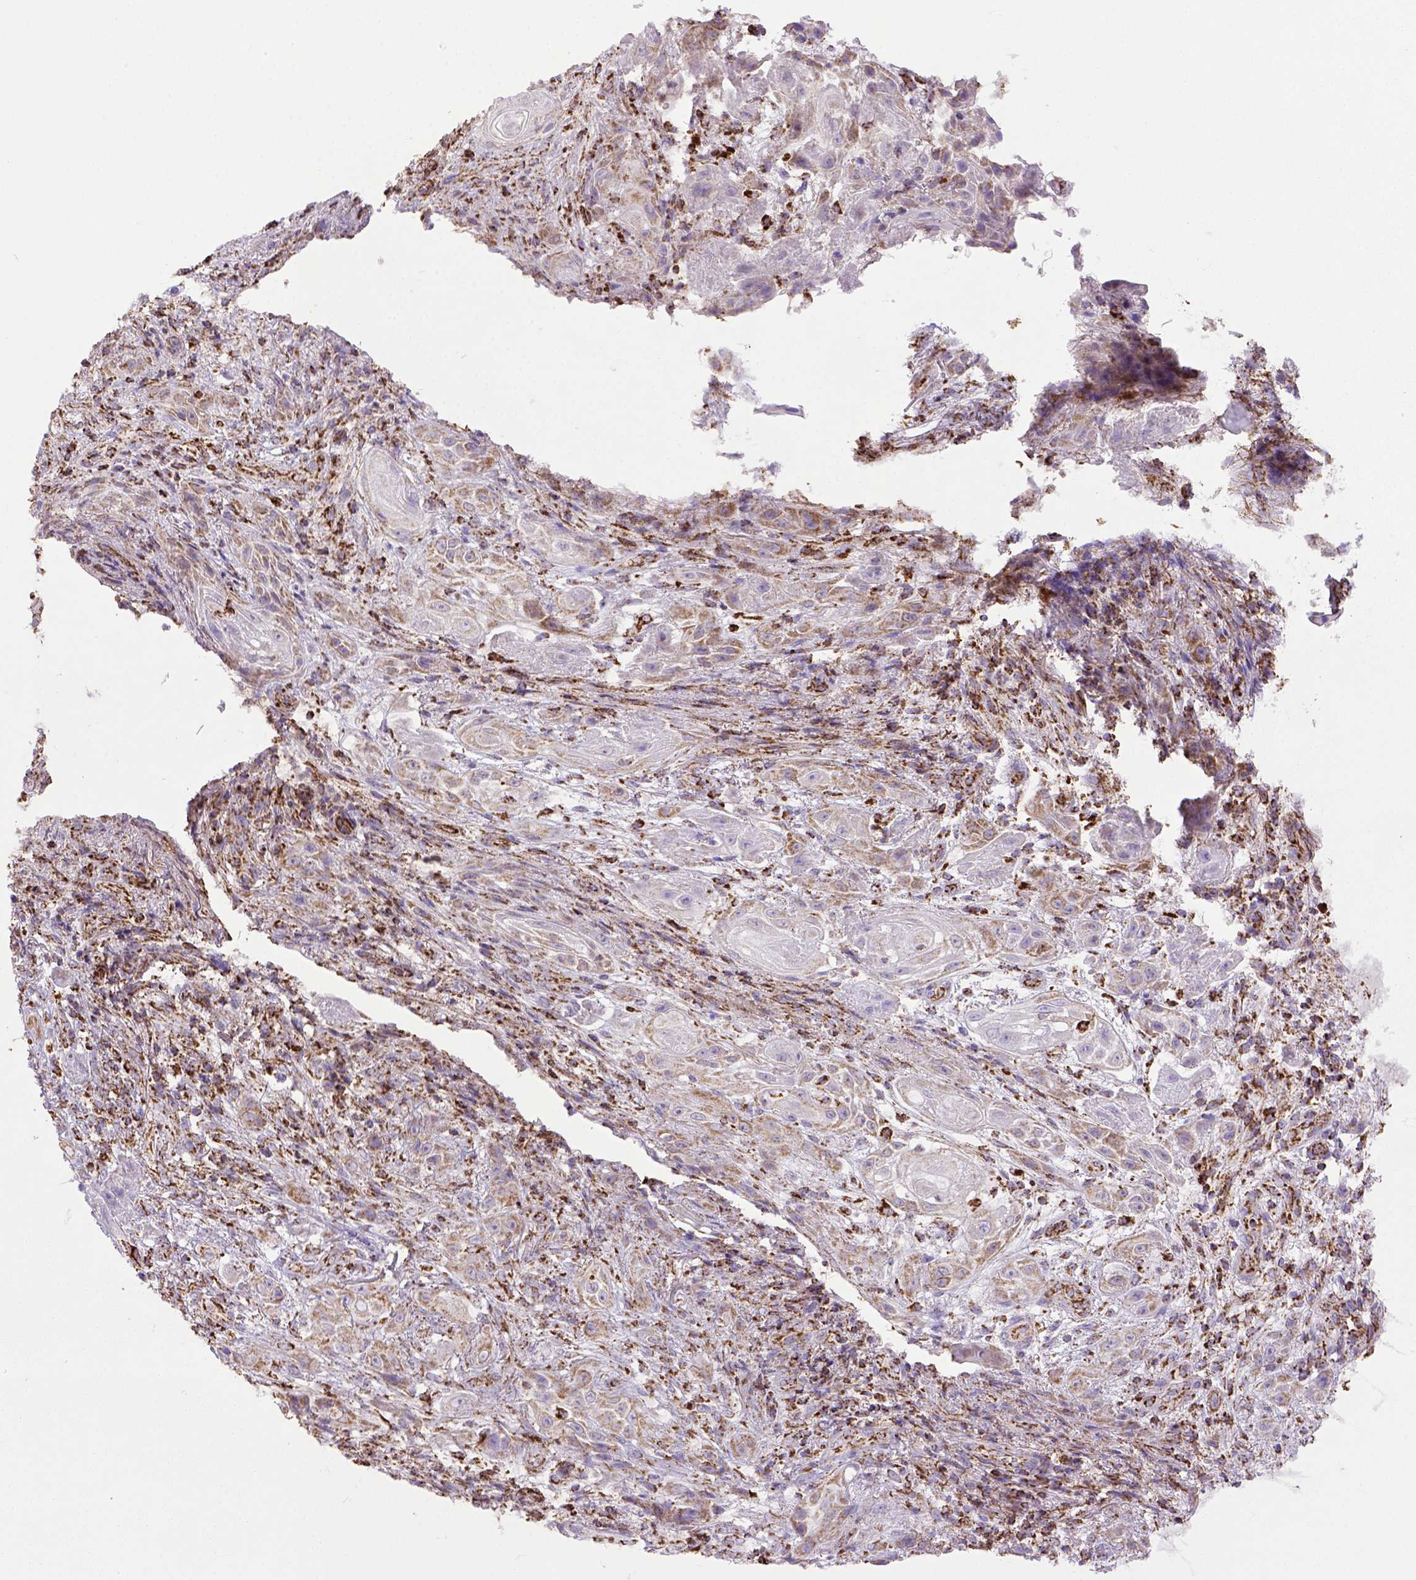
{"staining": {"intensity": "moderate", "quantity": "25%-75%", "location": "cytoplasmic/membranous"}, "tissue": "skin cancer", "cell_type": "Tumor cells", "image_type": "cancer", "snomed": [{"axis": "morphology", "description": "Squamous cell carcinoma, NOS"}, {"axis": "topography", "description": "Skin"}], "caption": "Approximately 25%-75% of tumor cells in human squamous cell carcinoma (skin) demonstrate moderate cytoplasmic/membranous protein expression as visualized by brown immunohistochemical staining.", "gene": "MT-CO1", "patient": {"sex": "male", "age": 62}}